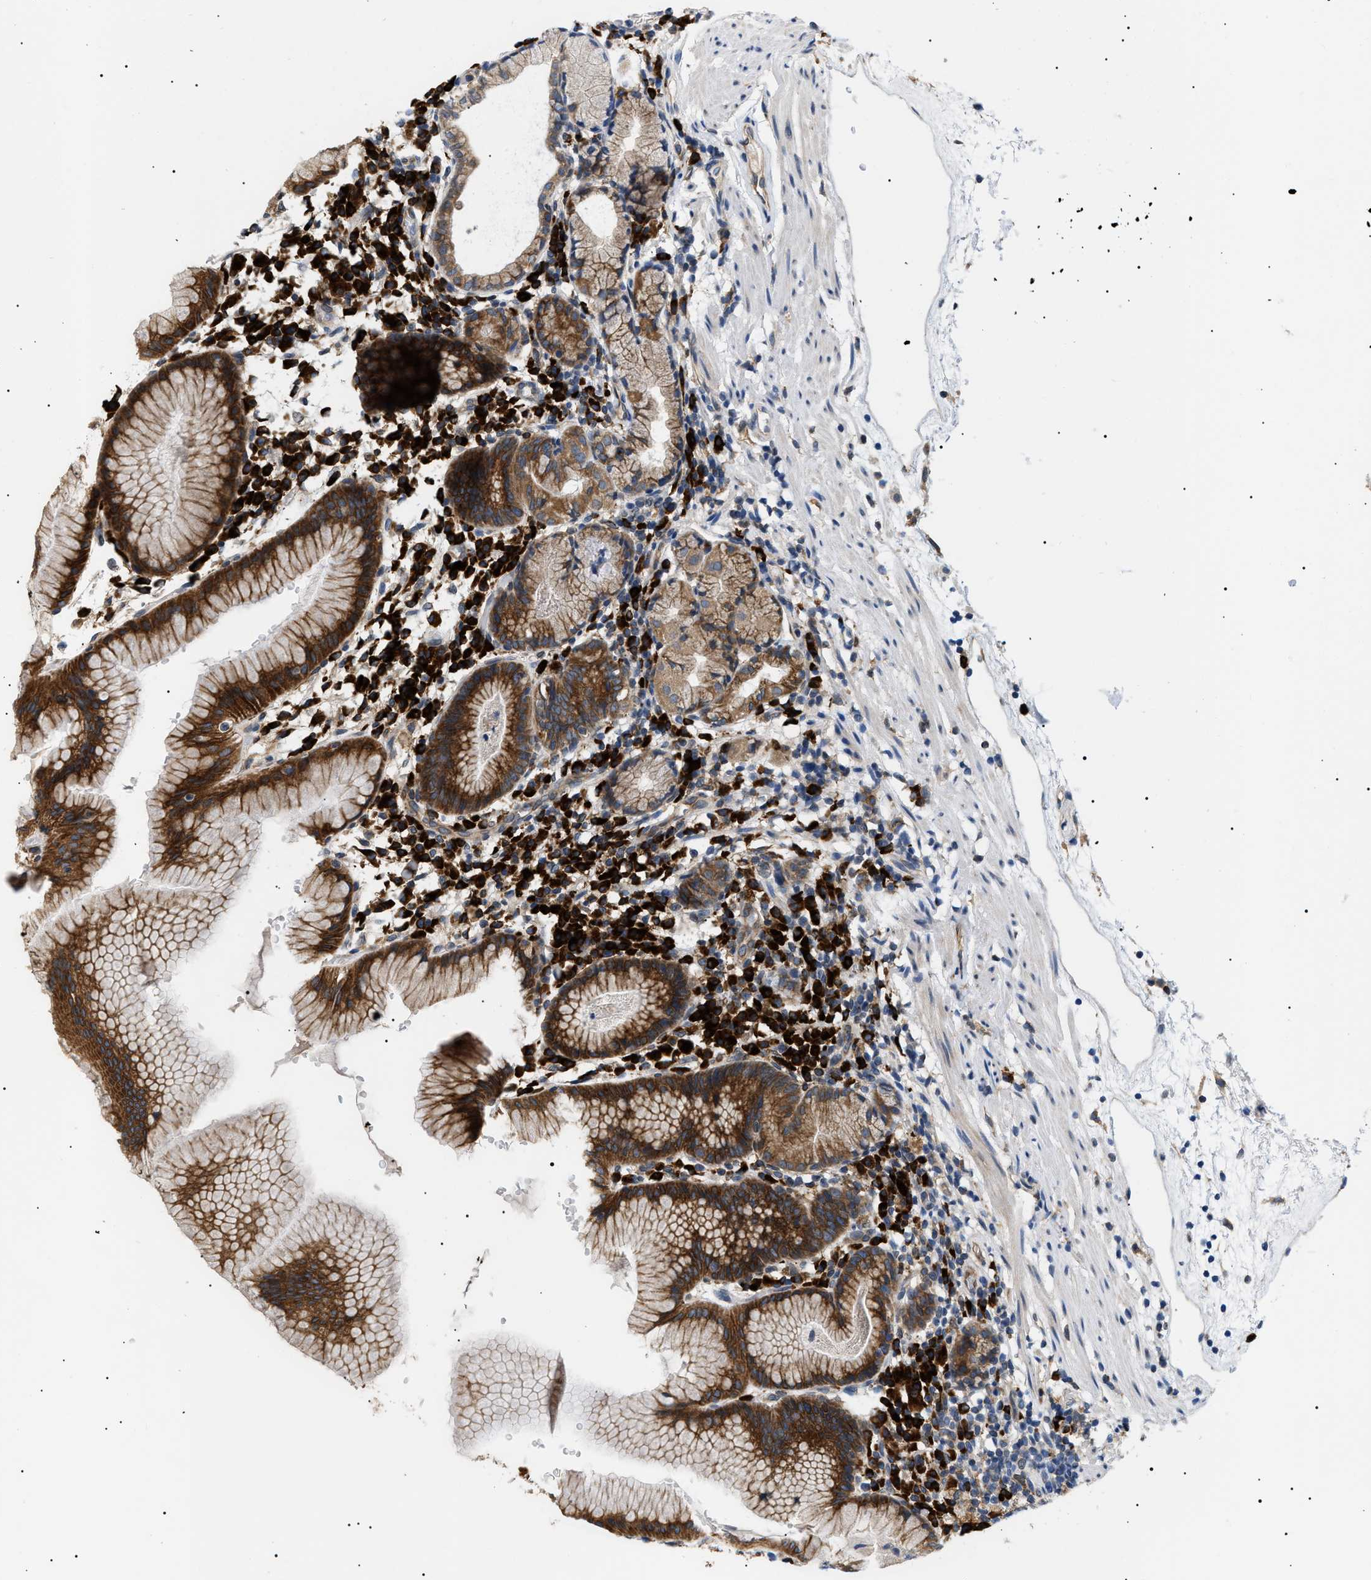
{"staining": {"intensity": "strong", "quantity": ">75%", "location": "cytoplasmic/membranous"}, "tissue": "stomach", "cell_type": "Glandular cells", "image_type": "normal", "snomed": [{"axis": "morphology", "description": "Normal tissue, NOS"}, {"axis": "topography", "description": "Stomach"}, {"axis": "topography", "description": "Stomach, lower"}], "caption": "An IHC image of normal tissue is shown. Protein staining in brown highlights strong cytoplasmic/membranous positivity in stomach within glandular cells. Ihc stains the protein in brown and the nuclei are stained blue.", "gene": "DERL1", "patient": {"sex": "female", "age": 75}}